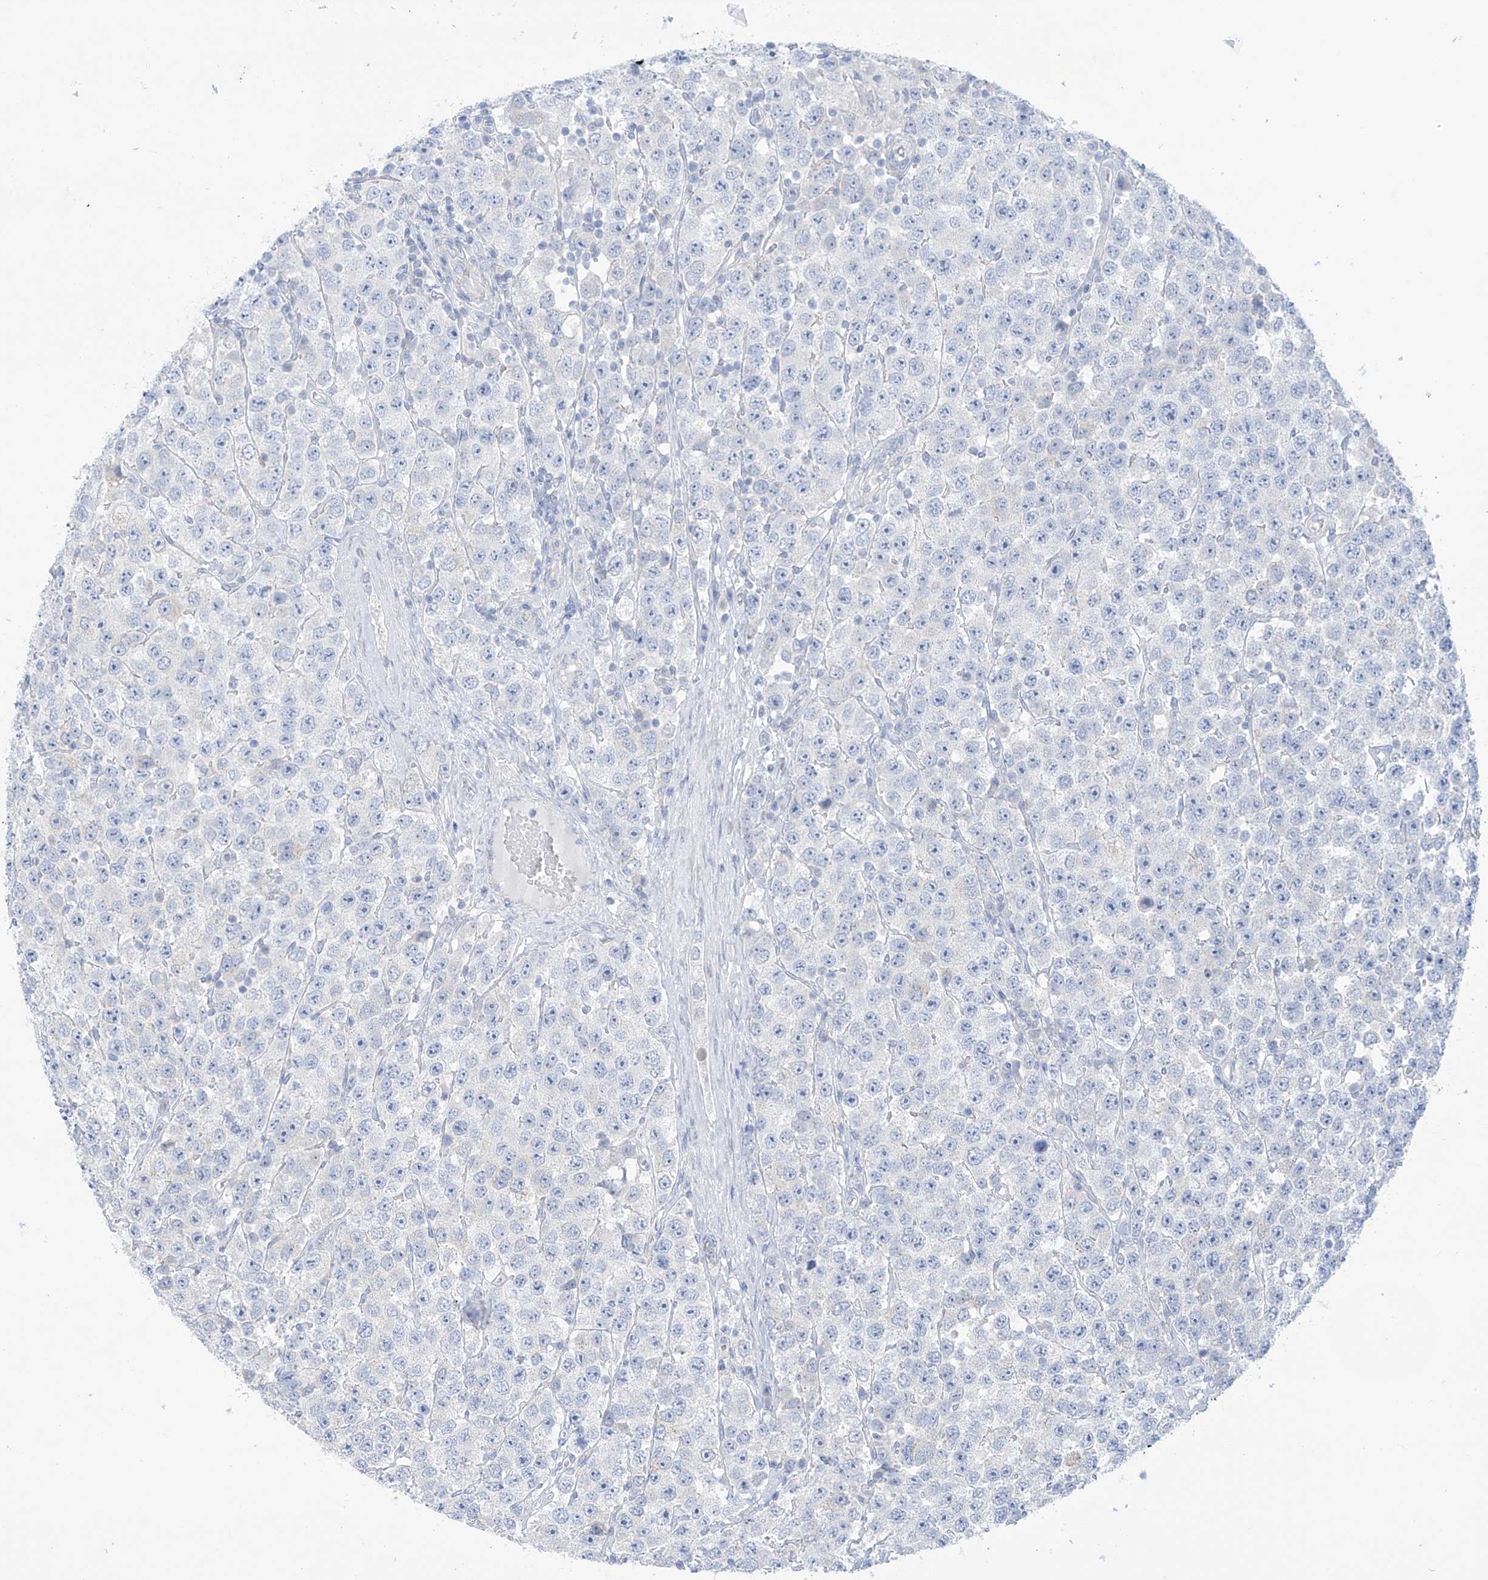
{"staining": {"intensity": "negative", "quantity": "none", "location": "none"}, "tissue": "testis cancer", "cell_type": "Tumor cells", "image_type": "cancer", "snomed": [{"axis": "morphology", "description": "Seminoma, NOS"}, {"axis": "topography", "description": "Testis"}], "caption": "There is no significant positivity in tumor cells of testis cancer (seminoma). (DAB (3,3'-diaminobenzidine) IHC, high magnification).", "gene": "FABP2", "patient": {"sex": "male", "age": 28}}